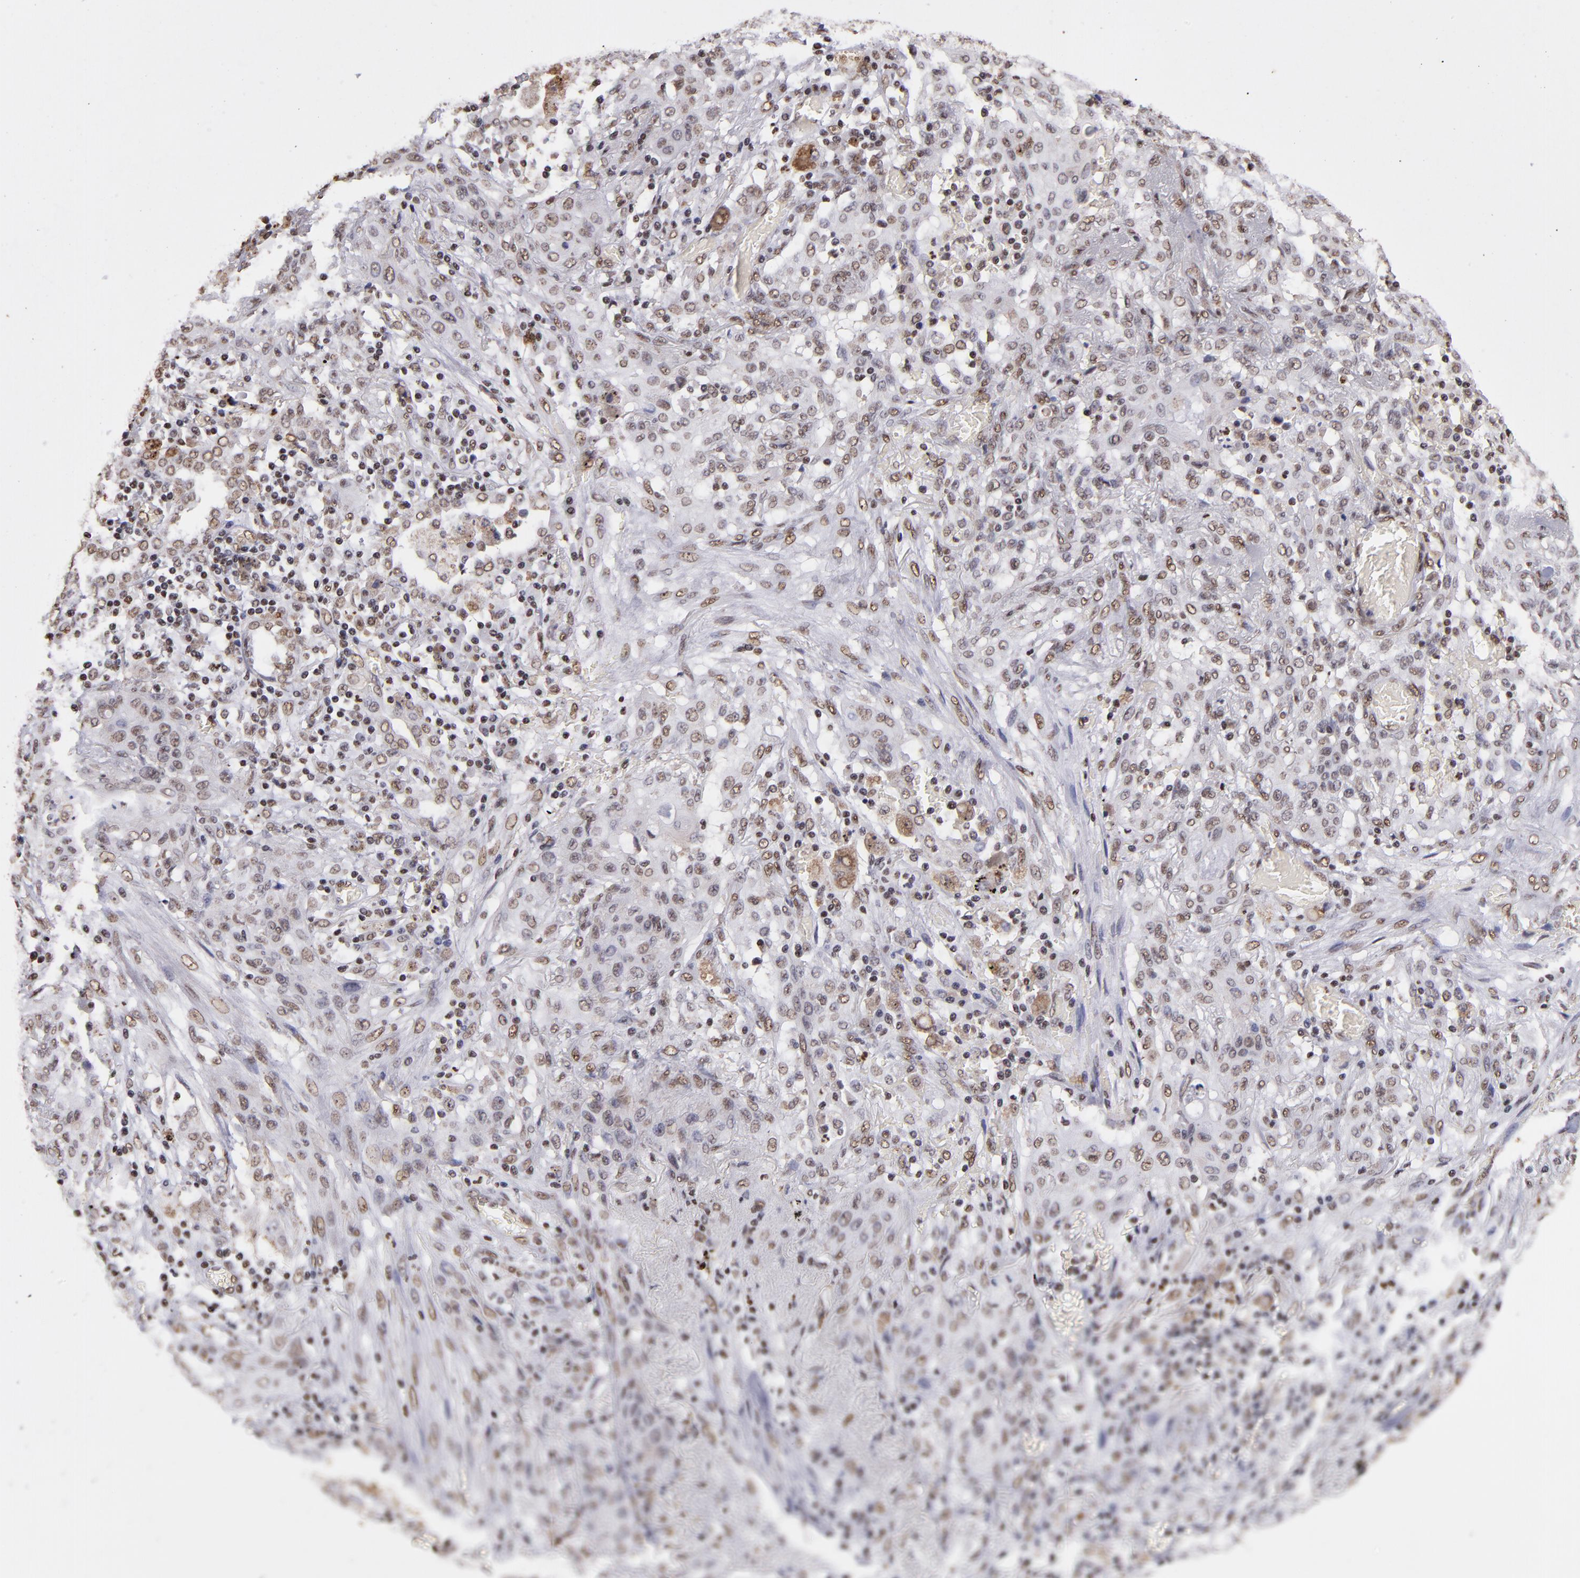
{"staining": {"intensity": "weak", "quantity": "25%-75%", "location": "nuclear"}, "tissue": "lung cancer", "cell_type": "Tumor cells", "image_type": "cancer", "snomed": [{"axis": "morphology", "description": "Squamous cell carcinoma, NOS"}, {"axis": "topography", "description": "Lung"}], "caption": "Brown immunohistochemical staining in lung cancer shows weak nuclear staining in about 25%-75% of tumor cells.", "gene": "SP1", "patient": {"sex": "female", "age": 47}}